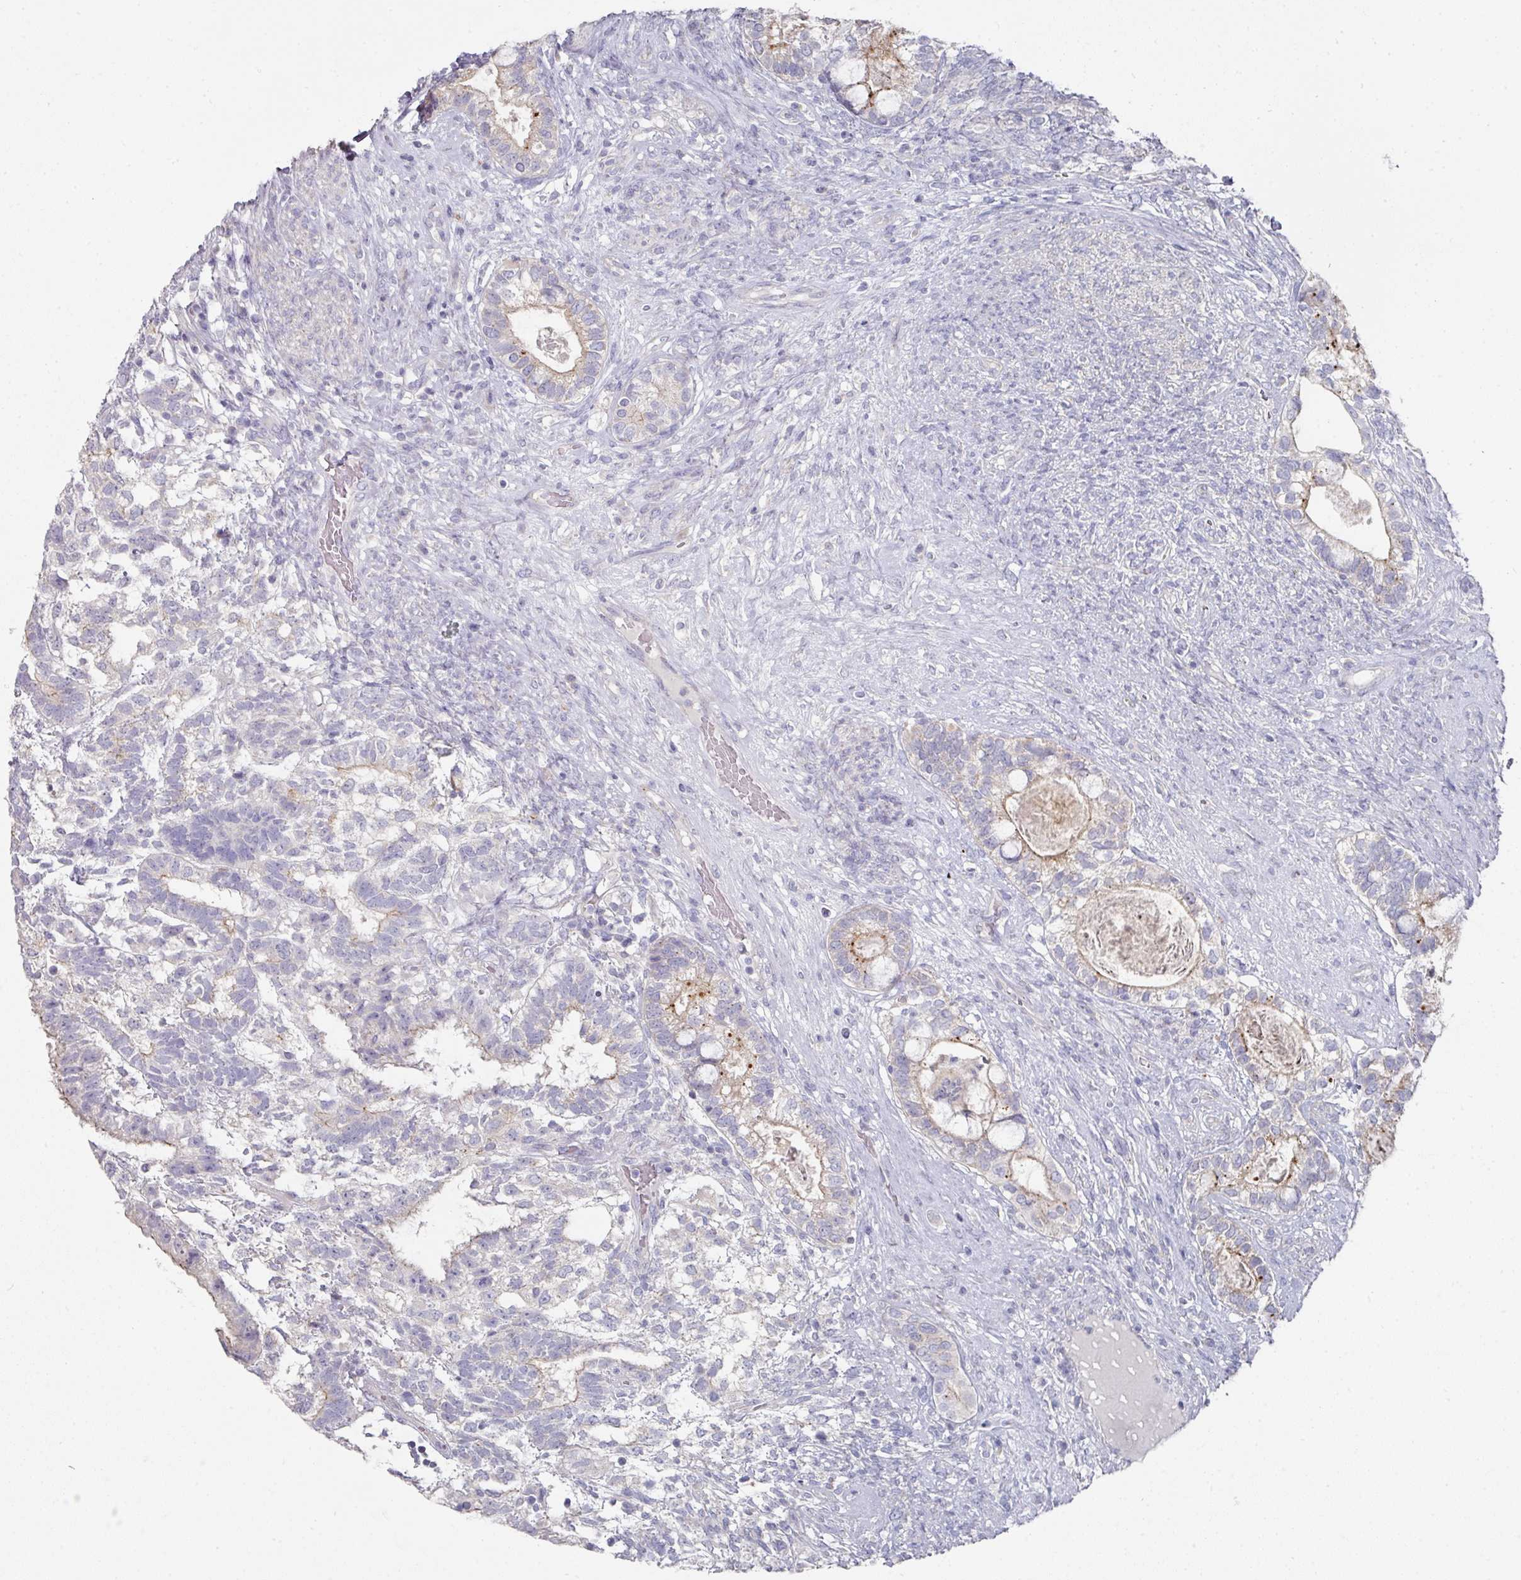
{"staining": {"intensity": "weak", "quantity": "25%-75%", "location": "cytoplasmic/membranous"}, "tissue": "testis cancer", "cell_type": "Tumor cells", "image_type": "cancer", "snomed": [{"axis": "morphology", "description": "Seminoma, NOS"}, {"axis": "morphology", "description": "Carcinoma, Embryonal, NOS"}, {"axis": "topography", "description": "Testis"}], "caption": "Protein expression analysis of human seminoma (testis) reveals weak cytoplasmic/membranous expression in about 25%-75% of tumor cells.", "gene": "NT5C1A", "patient": {"sex": "male", "age": 41}}